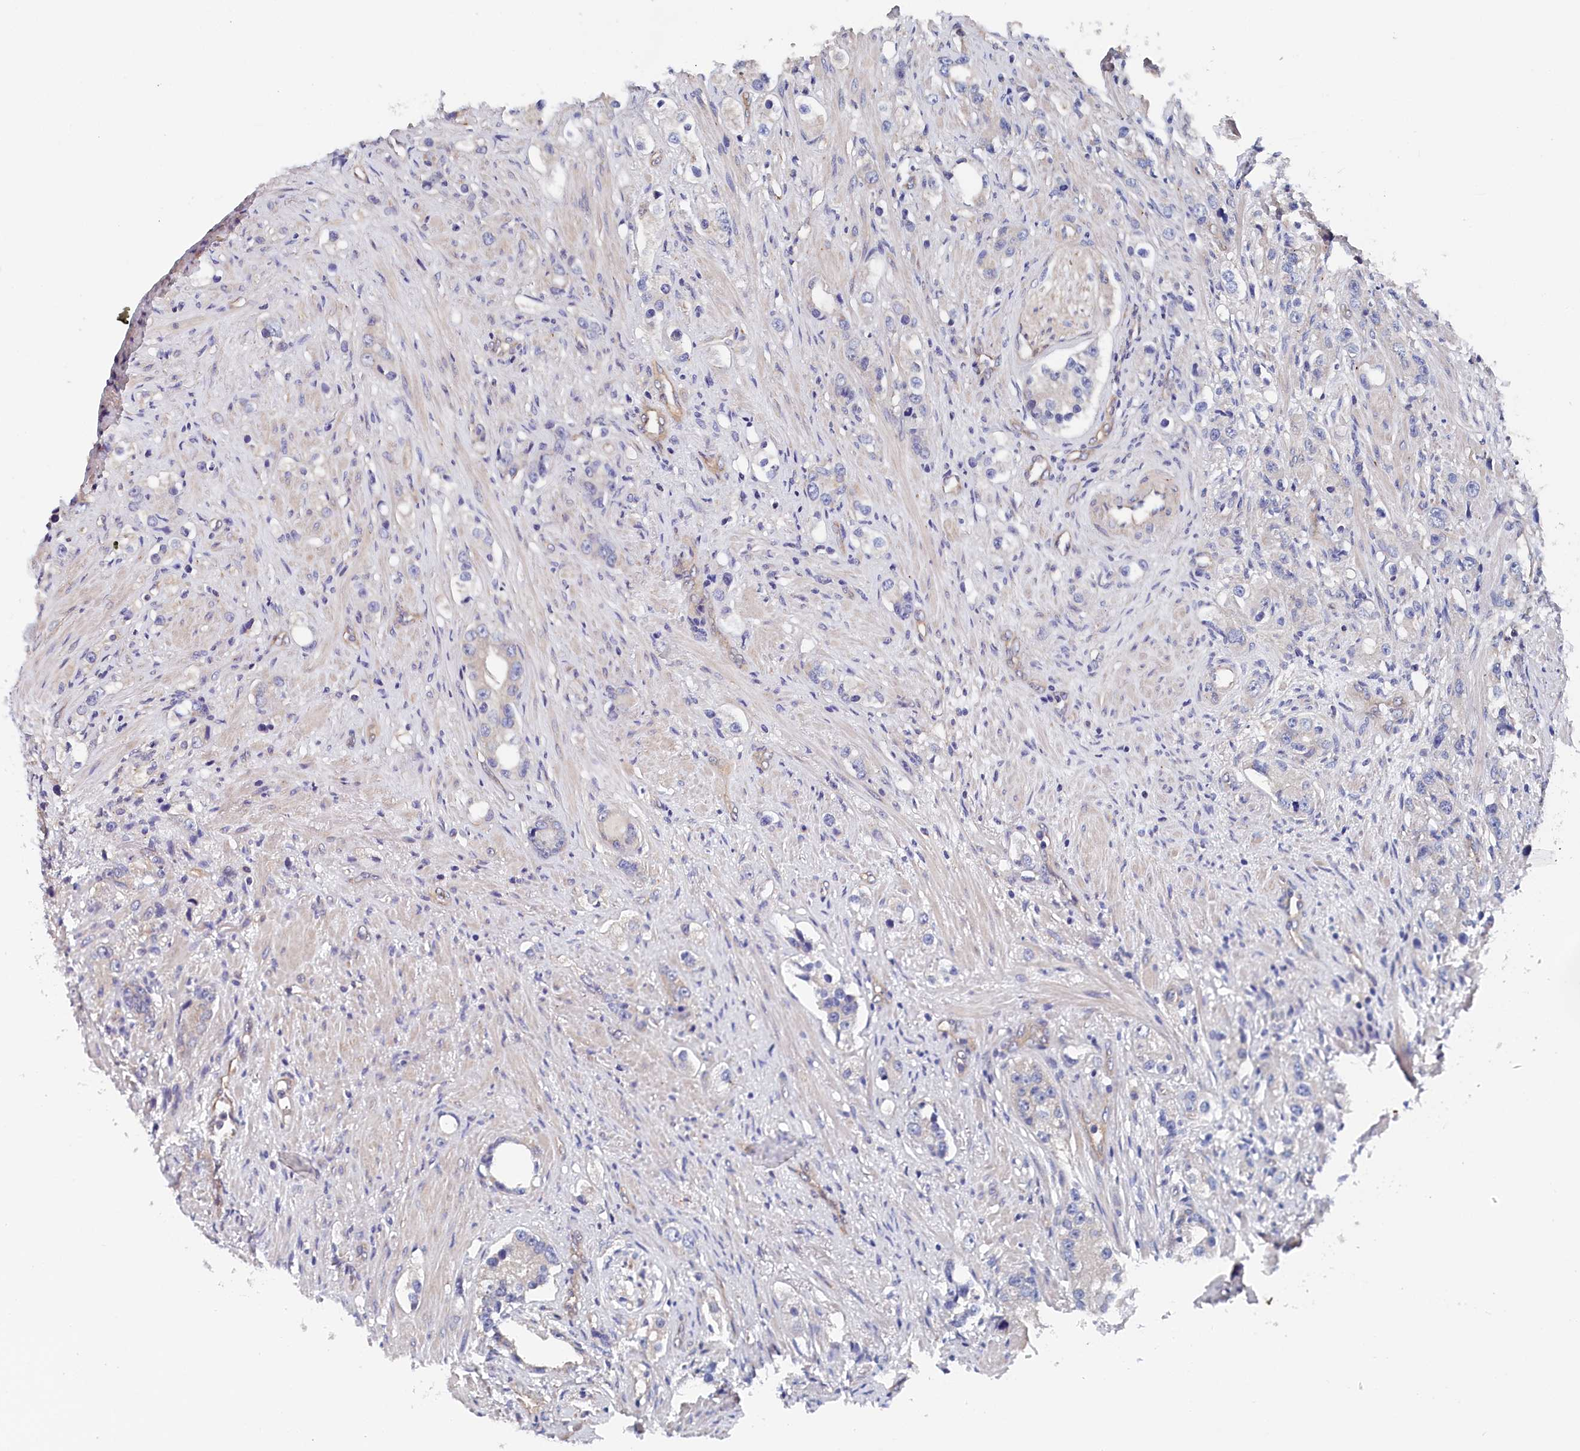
{"staining": {"intensity": "negative", "quantity": "none", "location": "none"}, "tissue": "prostate cancer", "cell_type": "Tumor cells", "image_type": "cancer", "snomed": [{"axis": "morphology", "description": "Adenocarcinoma, High grade"}, {"axis": "topography", "description": "Prostate"}], "caption": "Tumor cells are negative for brown protein staining in prostate adenocarcinoma (high-grade).", "gene": "BHMT", "patient": {"sex": "male", "age": 63}}